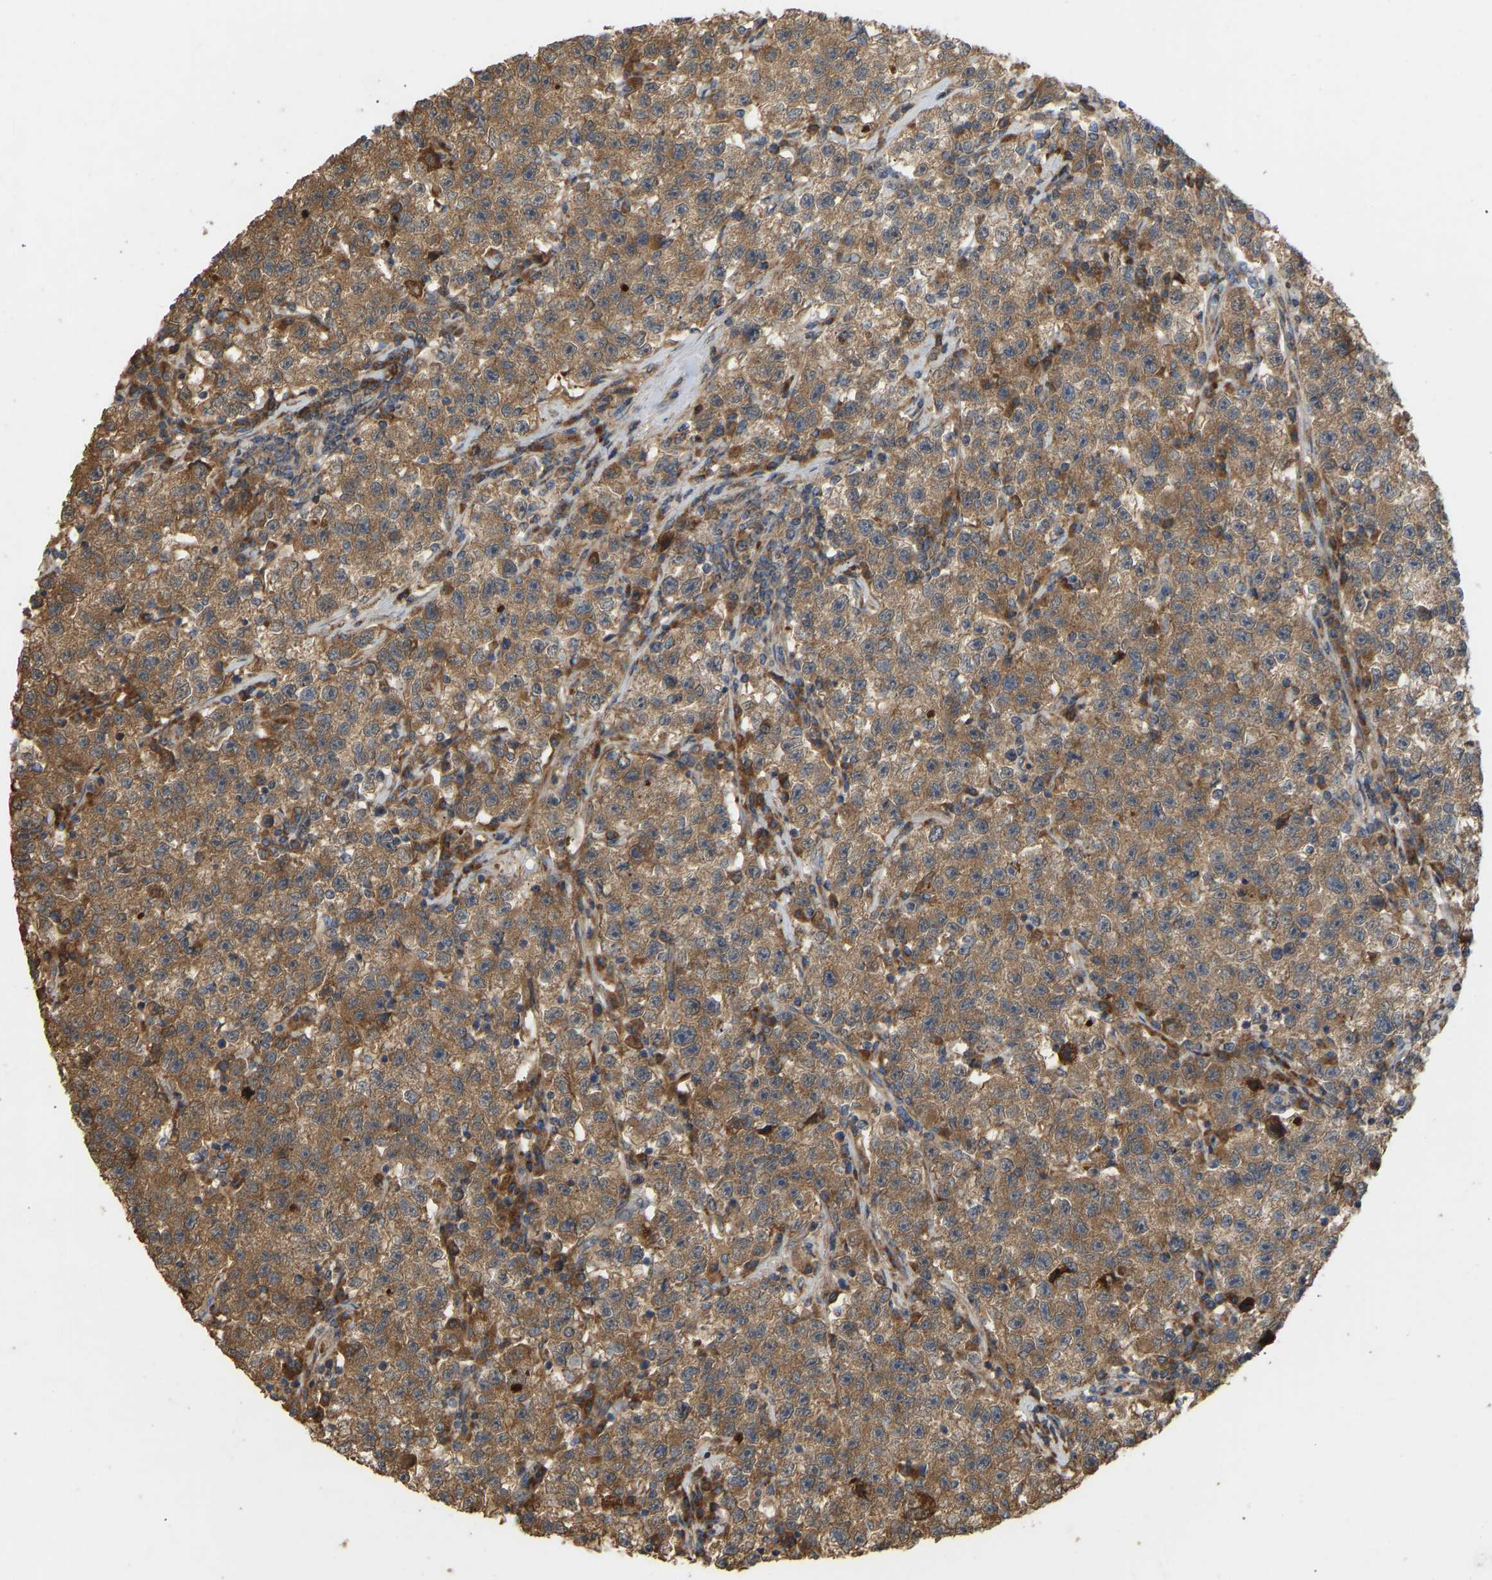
{"staining": {"intensity": "moderate", "quantity": ">75%", "location": "cytoplasmic/membranous"}, "tissue": "testis cancer", "cell_type": "Tumor cells", "image_type": "cancer", "snomed": [{"axis": "morphology", "description": "Seminoma, NOS"}, {"axis": "topography", "description": "Testis"}], "caption": "This micrograph exhibits testis cancer stained with IHC to label a protein in brown. The cytoplasmic/membranous of tumor cells show moderate positivity for the protein. Nuclei are counter-stained blue.", "gene": "HACD2", "patient": {"sex": "male", "age": 35}}